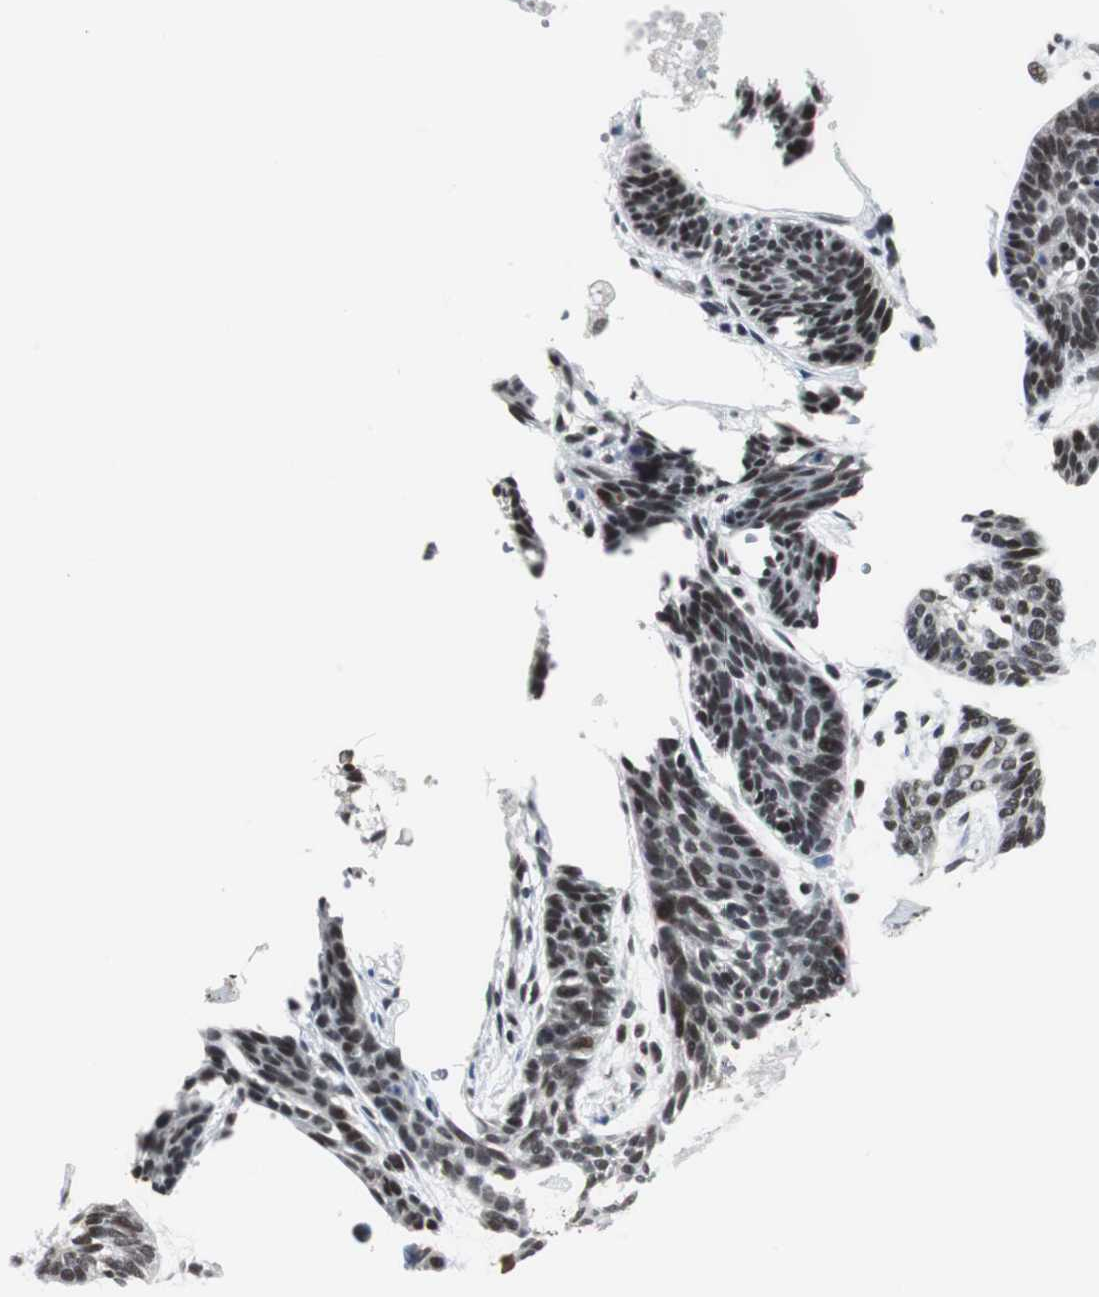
{"staining": {"intensity": "strong", "quantity": ">75%", "location": "nuclear"}, "tissue": "skin cancer", "cell_type": "Tumor cells", "image_type": "cancer", "snomed": [{"axis": "morphology", "description": "Normal tissue, NOS"}, {"axis": "morphology", "description": "Basal cell carcinoma"}, {"axis": "topography", "description": "Skin"}], "caption": "Protein staining of basal cell carcinoma (skin) tissue demonstrates strong nuclear expression in approximately >75% of tumor cells.", "gene": "CDK9", "patient": {"sex": "female", "age": 69}}